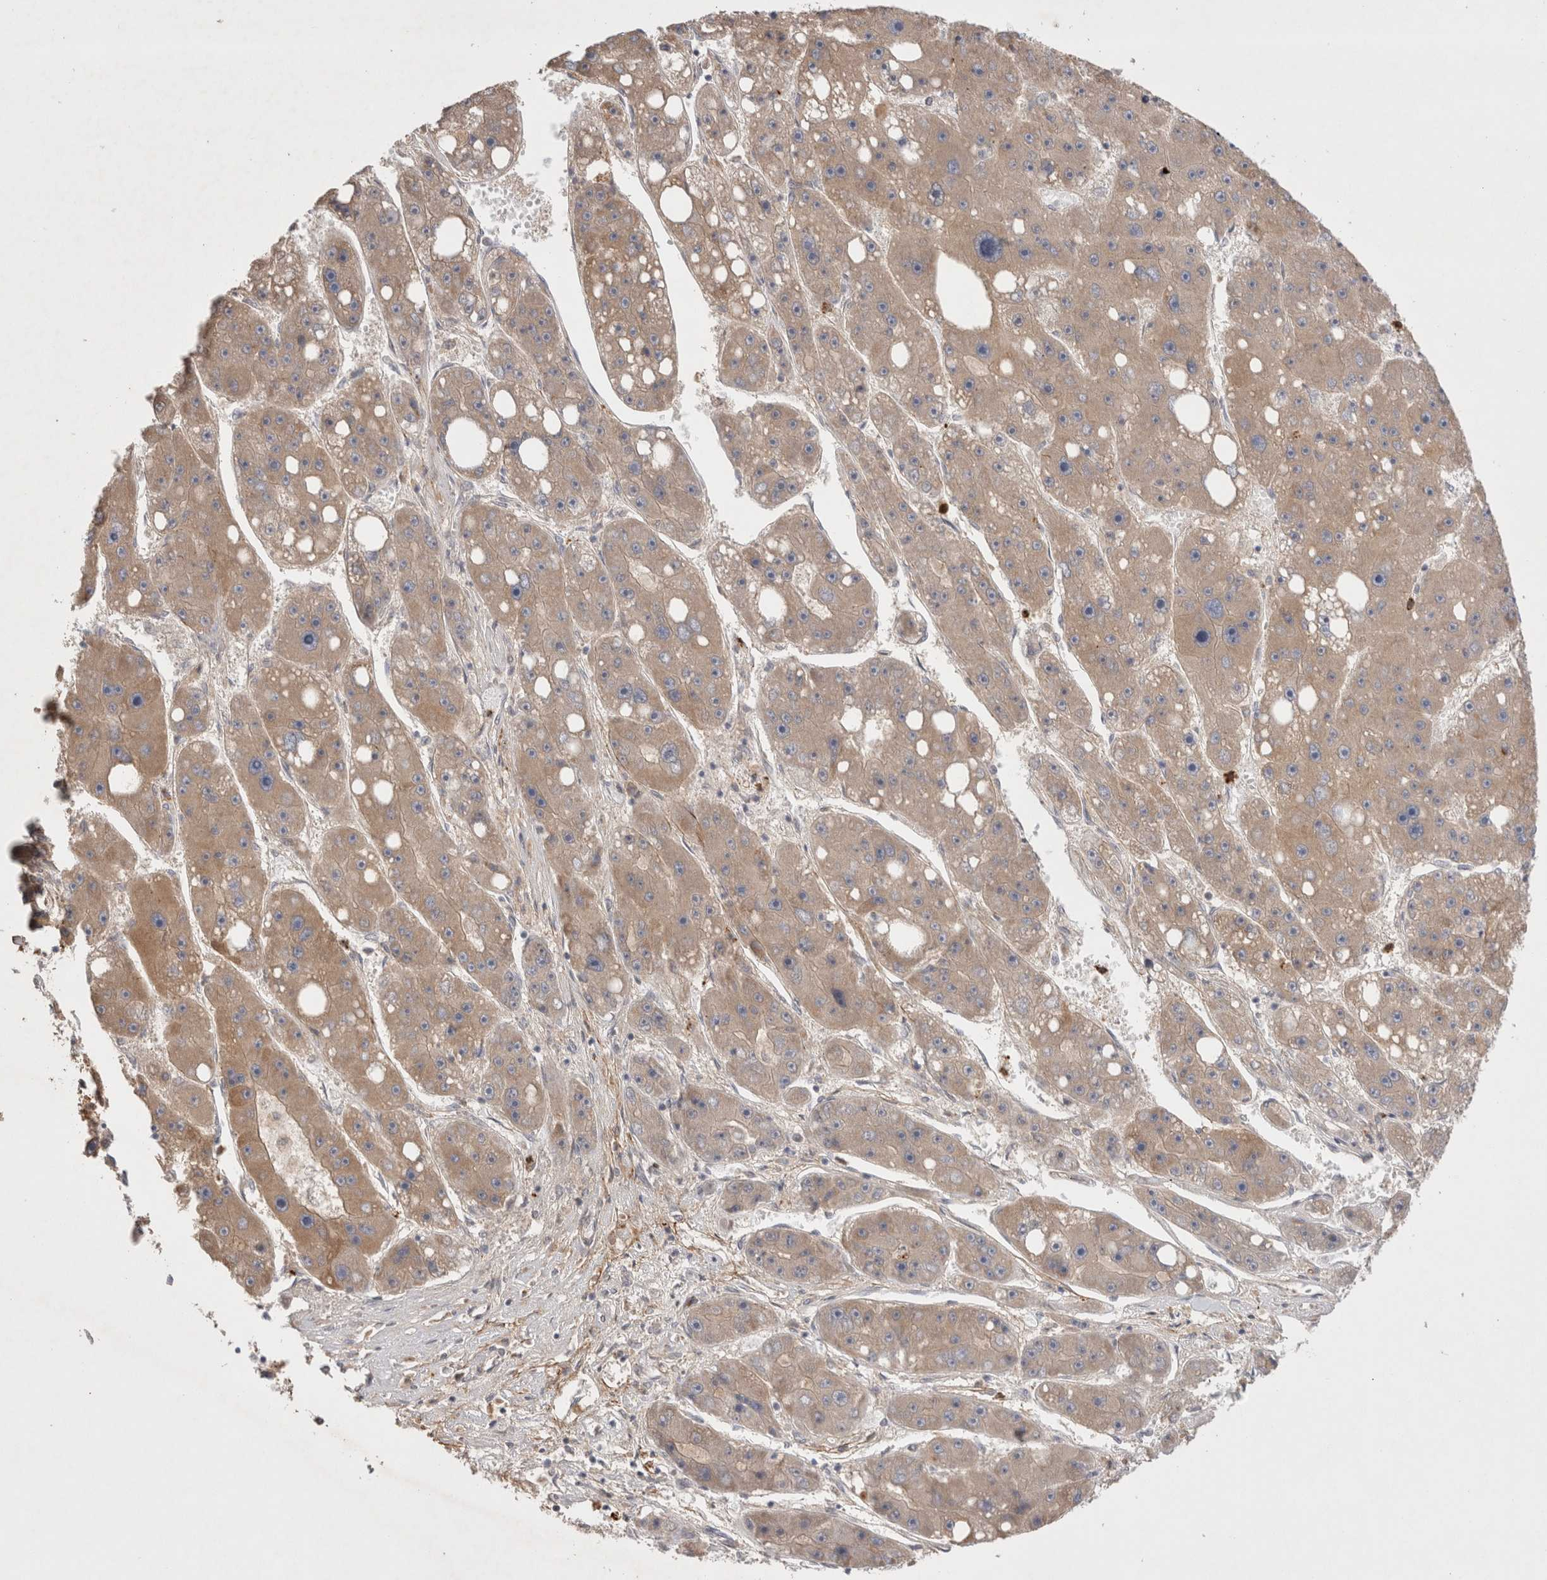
{"staining": {"intensity": "weak", "quantity": ">75%", "location": "cytoplasmic/membranous"}, "tissue": "liver cancer", "cell_type": "Tumor cells", "image_type": "cancer", "snomed": [{"axis": "morphology", "description": "Carcinoma, Hepatocellular, NOS"}, {"axis": "topography", "description": "Liver"}], "caption": "Immunohistochemistry staining of liver cancer (hepatocellular carcinoma), which displays low levels of weak cytoplasmic/membranous positivity in about >75% of tumor cells indicating weak cytoplasmic/membranous protein expression. The staining was performed using DAB (3,3'-diaminobenzidine) (brown) for protein detection and nuclei were counterstained in hematoxylin (blue).", "gene": "GSDMB", "patient": {"sex": "female", "age": 61}}